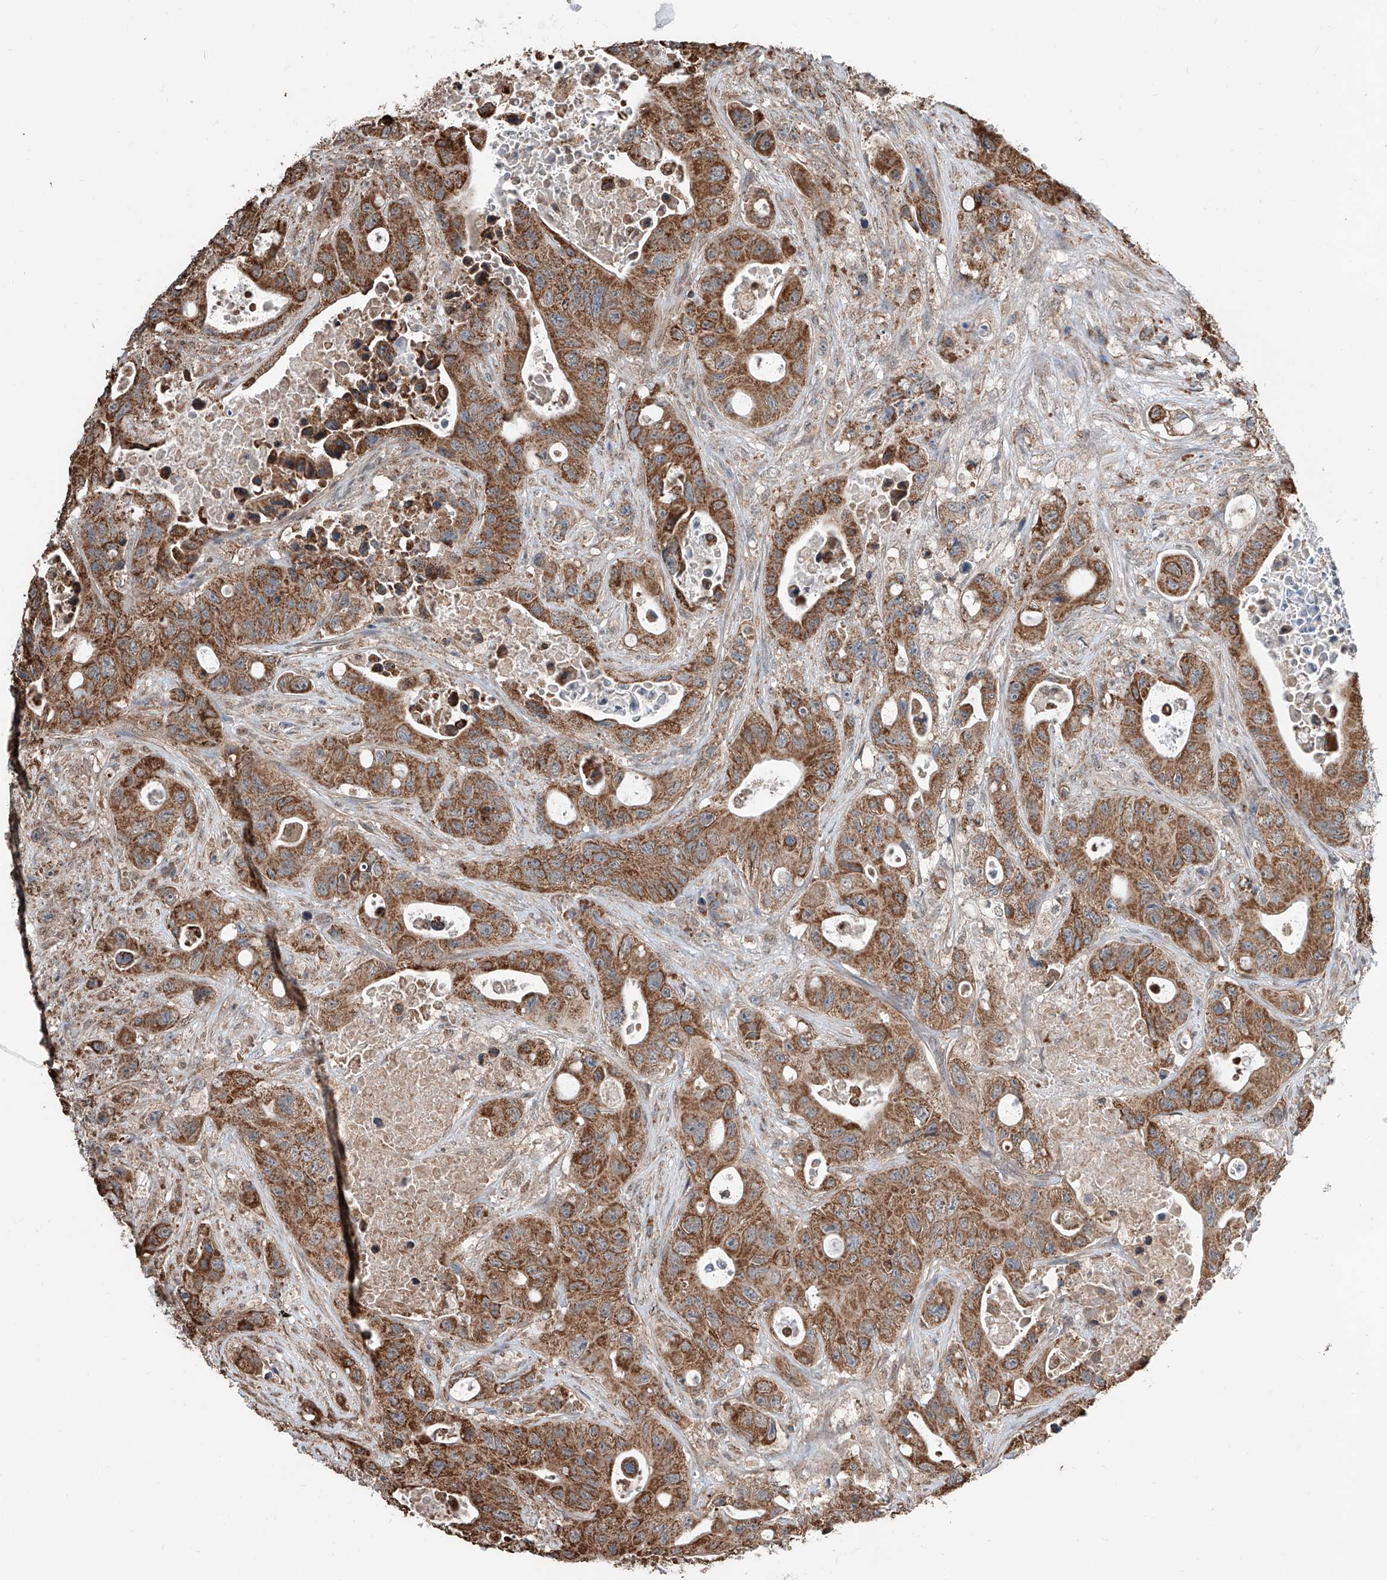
{"staining": {"intensity": "strong", "quantity": ">75%", "location": "cytoplasmic/membranous"}, "tissue": "colorectal cancer", "cell_type": "Tumor cells", "image_type": "cancer", "snomed": [{"axis": "morphology", "description": "Adenocarcinoma, NOS"}, {"axis": "topography", "description": "Colon"}], "caption": "Immunohistochemical staining of colorectal adenocarcinoma demonstrates strong cytoplasmic/membranous protein staining in about >75% of tumor cells. The staining was performed using DAB (3,3'-diaminobenzidine) to visualize the protein expression in brown, while the nuclei were stained in blue with hematoxylin (Magnification: 20x).", "gene": "ZNF445", "patient": {"sex": "female", "age": 46}}